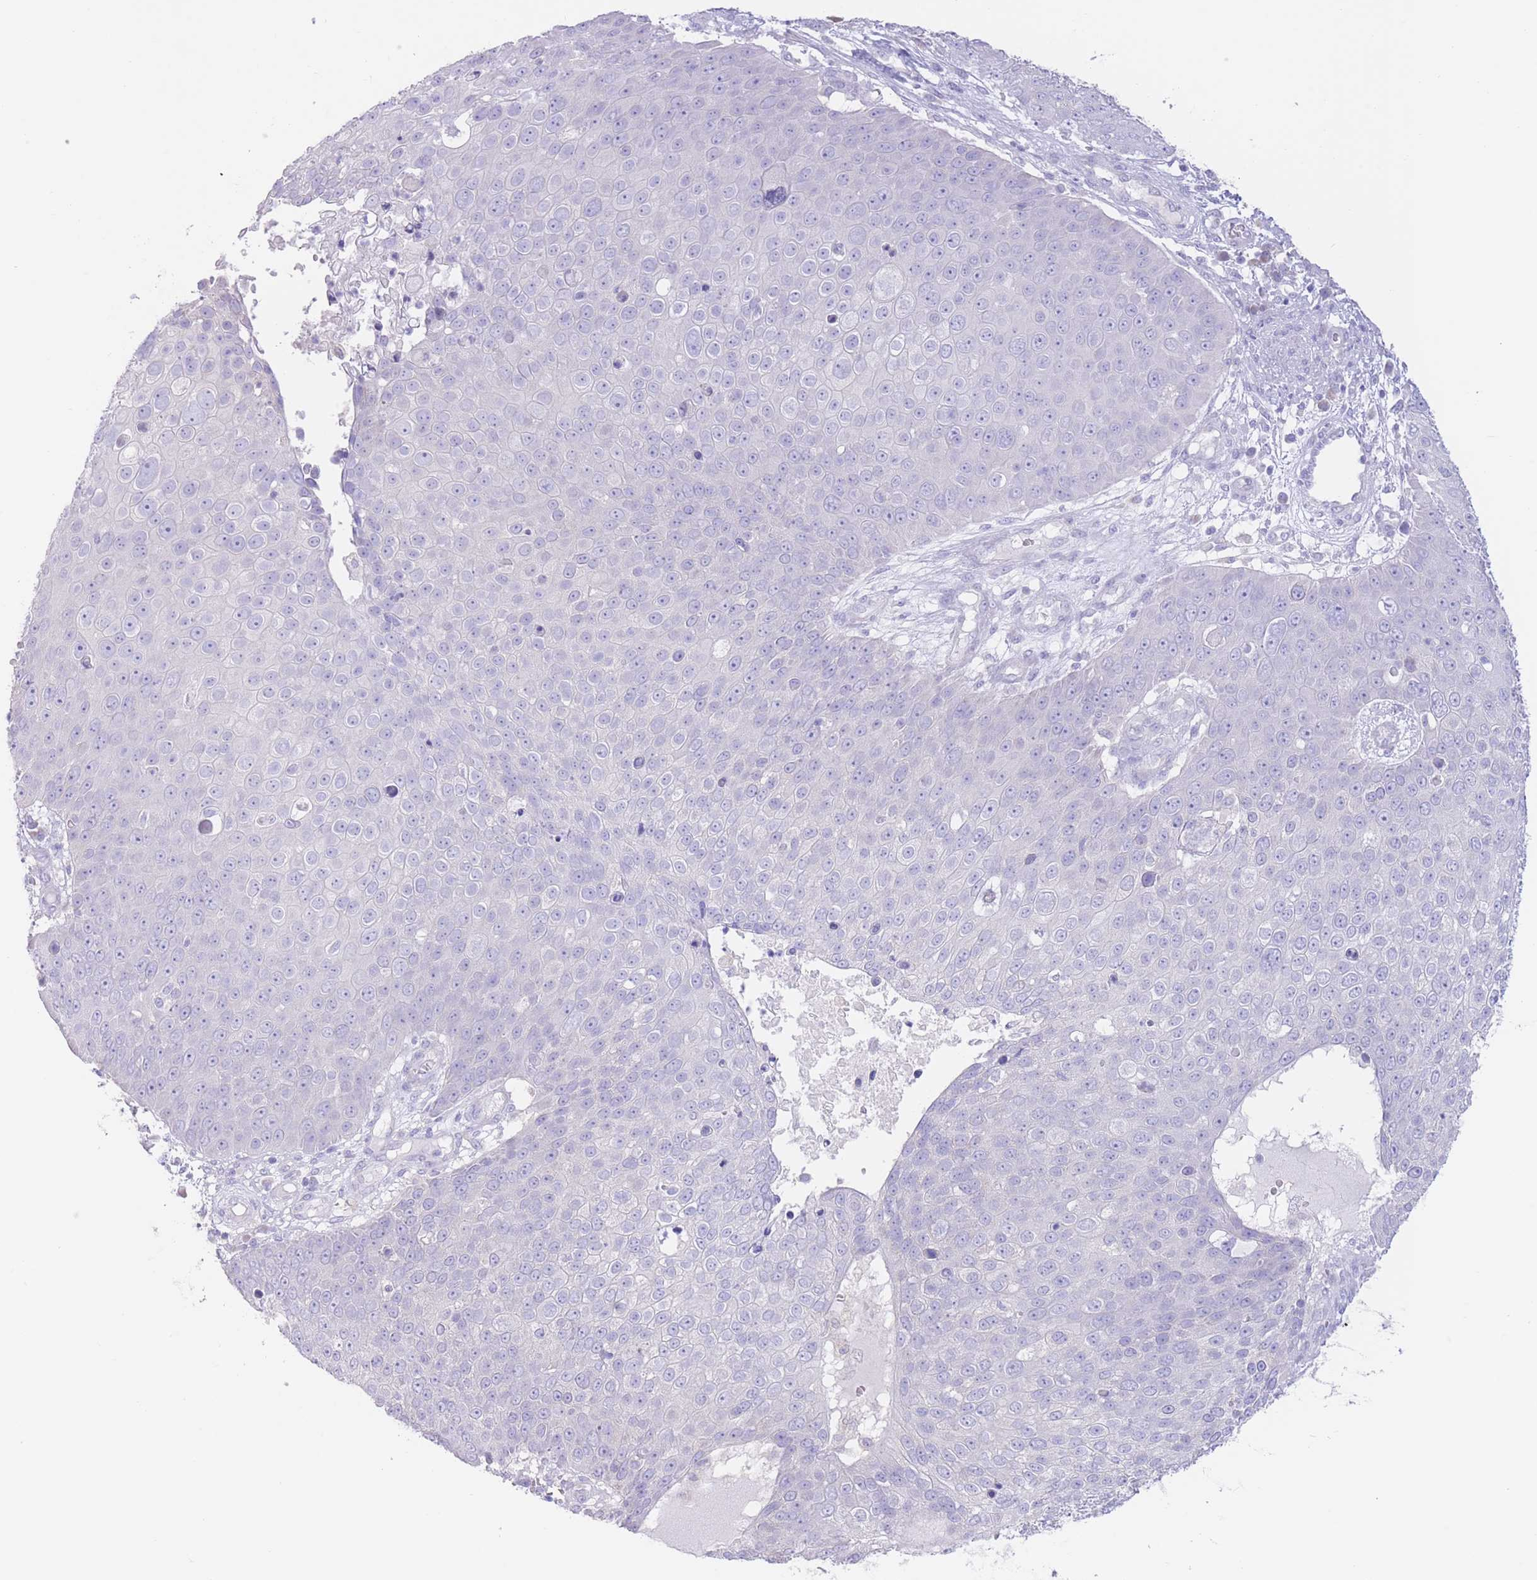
{"staining": {"intensity": "negative", "quantity": "none", "location": "none"}, "tissue": "skin cancer", "cell_type": "Tumor cells", "image_type": "cancer", "snomed": [{"axis": "morphology", "description": "Squamous cell carcinoma, NOS"}, {"axis": "topography", "description": "Skin"}], "caption": "This is an IHC histopathology image of human skin cancer (squamous cell carcinoma). There is no staining in tumor cells.", "gene": "FAH", "patient": {"sex": "male", "age": 71}}